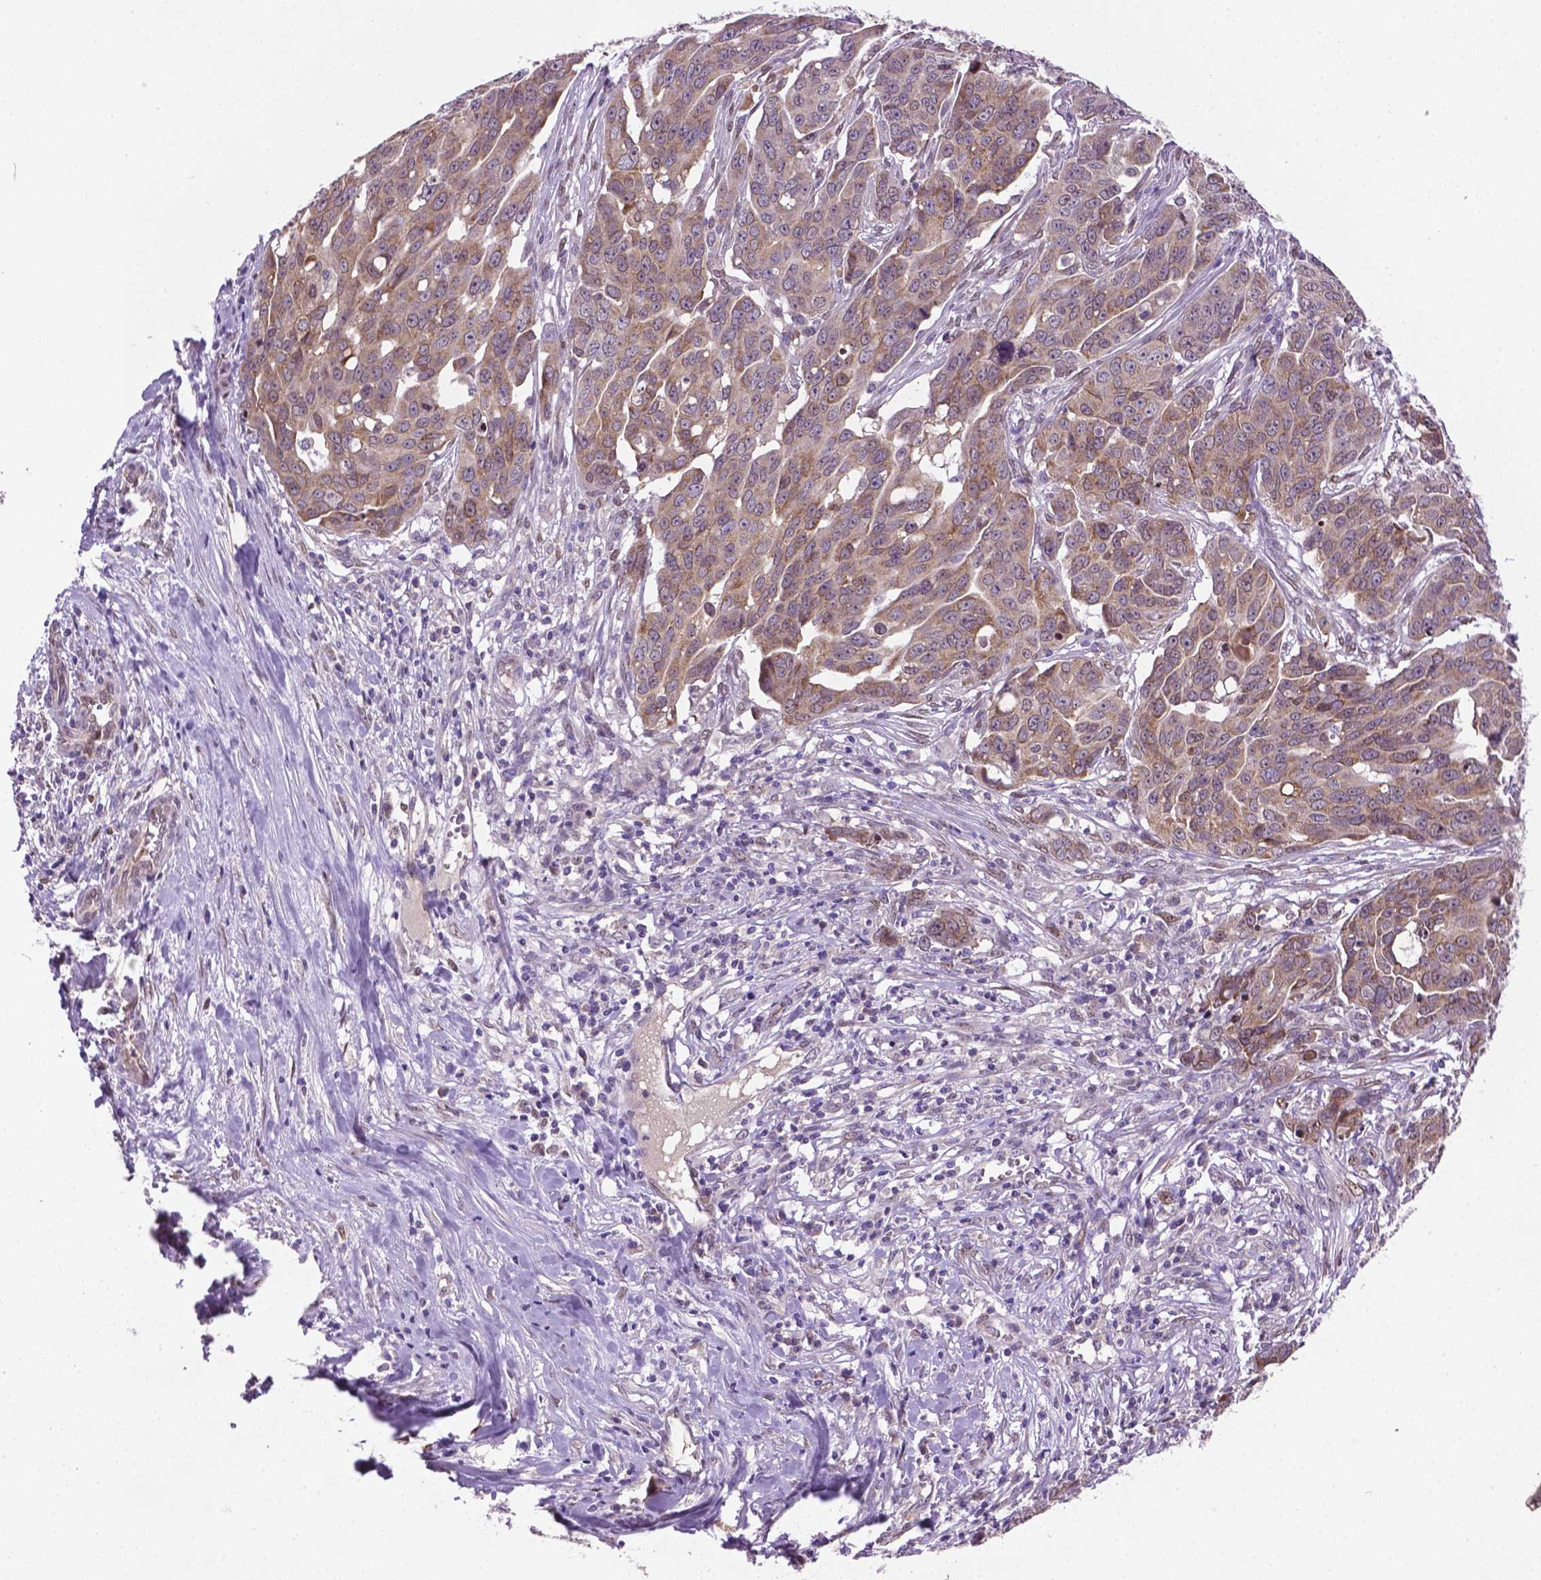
{"staining": {"intensity": "weak", "quantity": ">75%", "location": "cytoplasmic/membranous,nuclear"}, "tissue": "ovarian cancer", "cell_type": "Tumor cells", "image_type": "cancer", "snomed": [{"axis": "morphology", "description": "Carcinoma, endometroid"}, {"axis": "topography", "description": "Ovary"}], "caption": "The immunohistochemical stain highlights weak cytoplasmic/membranous and nuclear positivity in tumor cells of ovarian cancer (endometroid carcinoma) tissue.", "gene": "IRF6", "patient": {"sex": "female", "age": 78}}